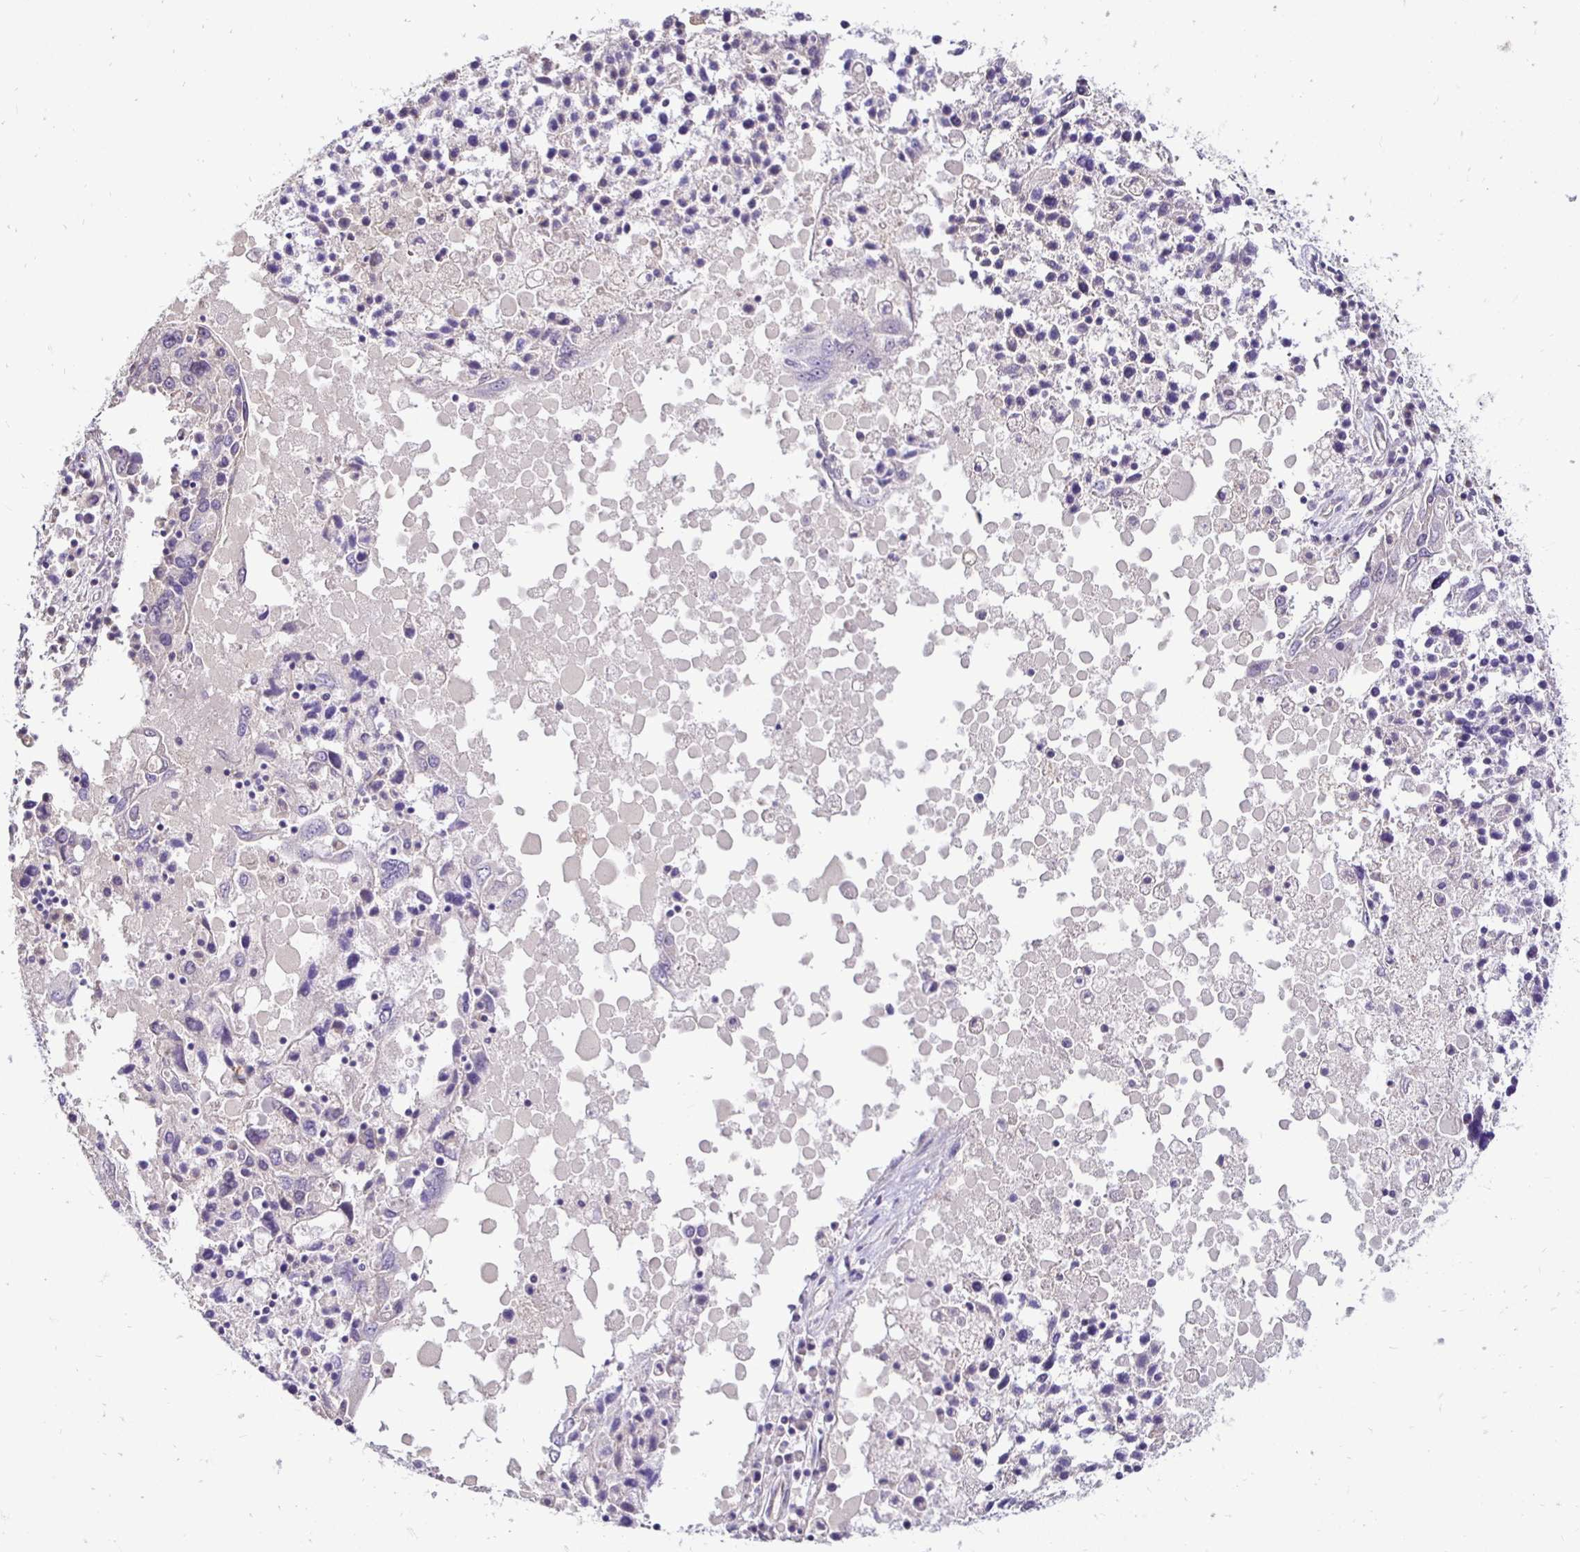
{"staining": {"intensity": "negative", "quantity": "none", "location": "none"}, "tissue": "ovarian cancer", "cell_type": "Tumor cells", "image_type": "cancer", "snomed": [{"axis": "morphology", "description": "Carcinoma, endometroid"}, {"axis": "topography", "description": "Ovary"}], "caption": "The photomicrograph displays no staining of tumor cells in endometroid carcinoma (ovarian). (Brightfield microscopy of DAB immunohistochemistry (IHC) at high magnification).", "gene": "SLC9A1", "patient": {"sex": "female", "age": 62}}